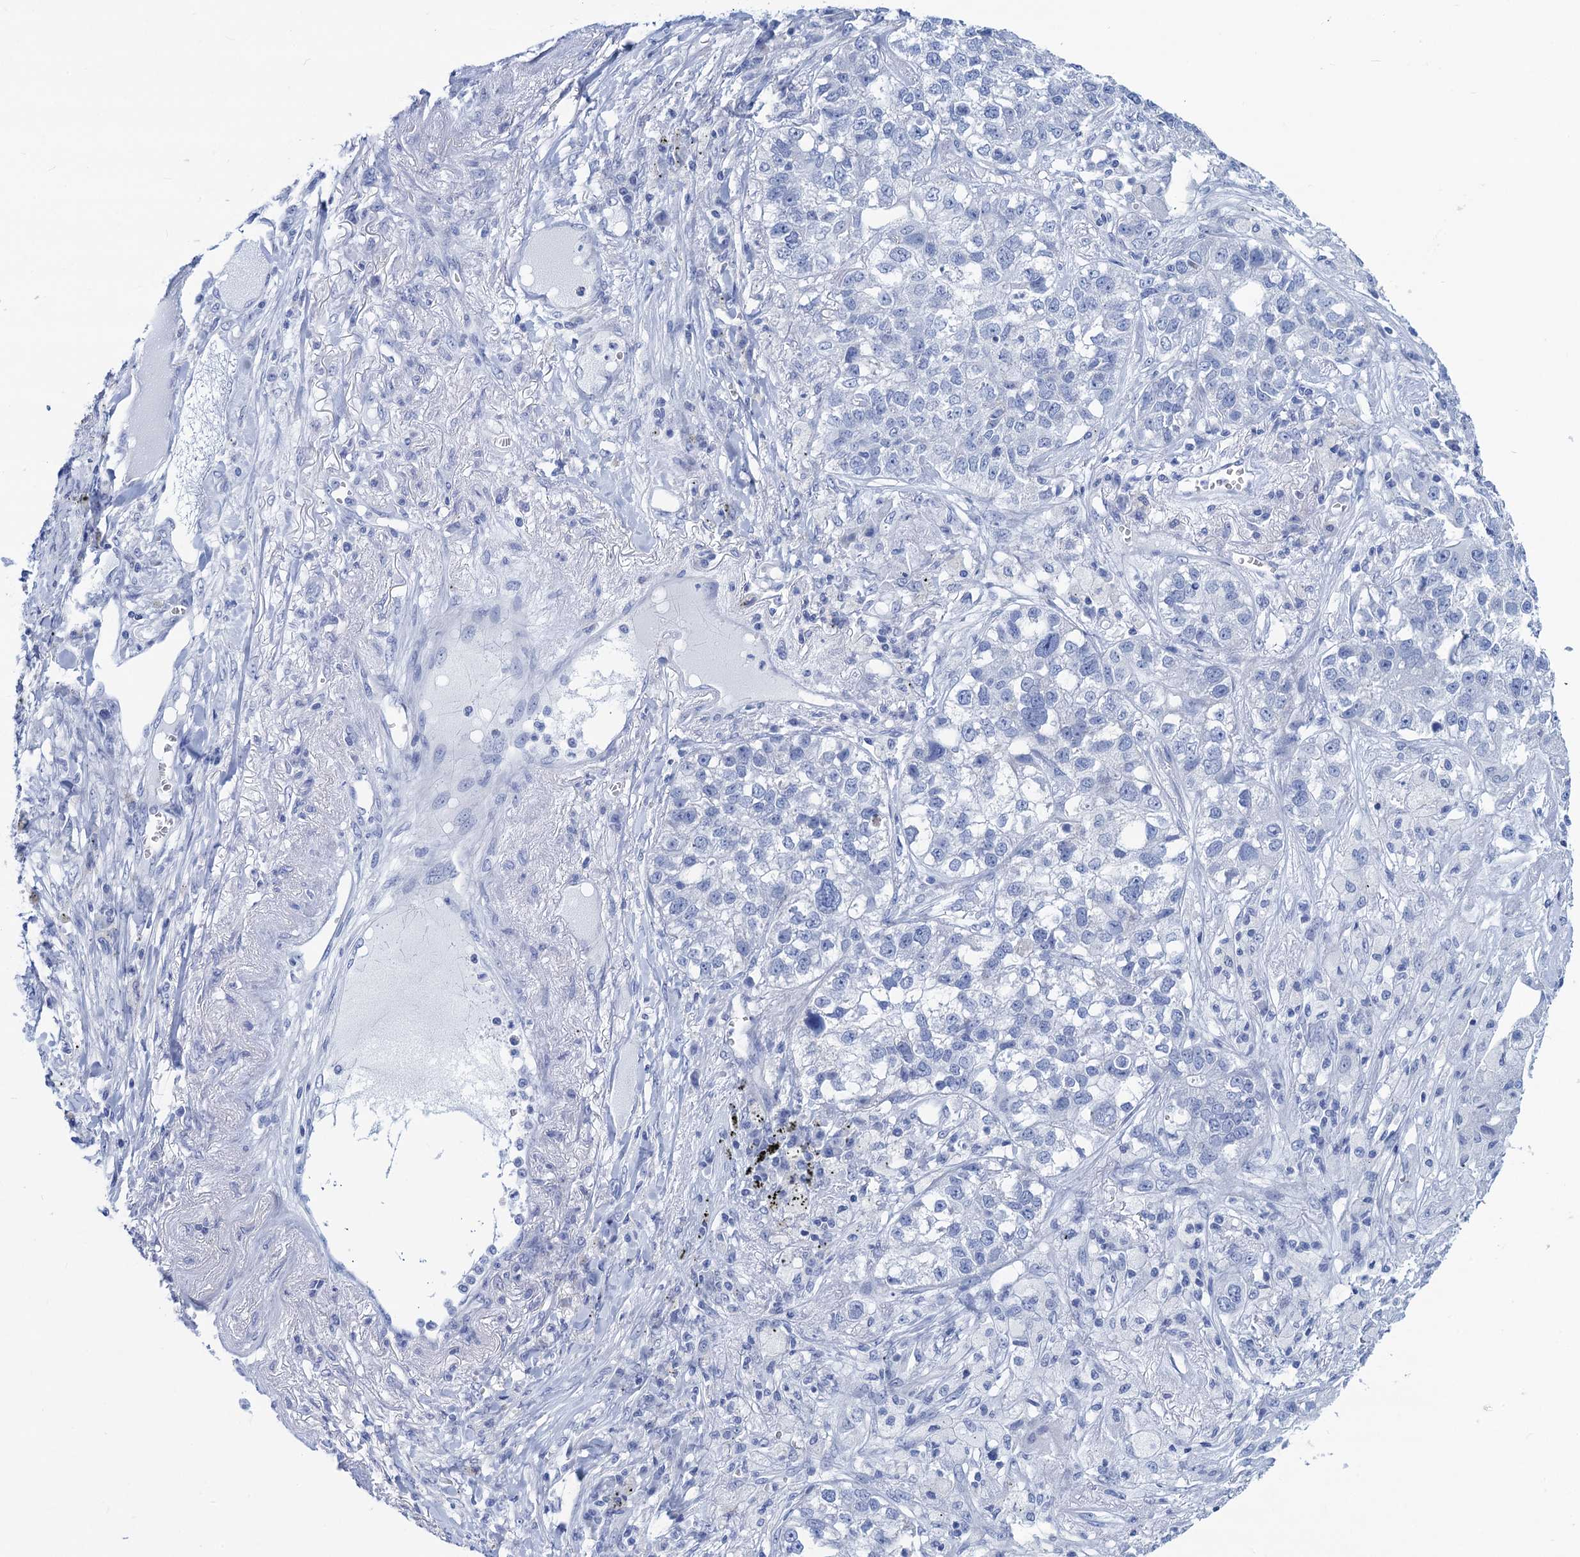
{"staining": {"intensity": "negative", "quantity": "none", "location": "none"}, "tissue": "lung cancer", "cell_type": "Tumor cells", "image_type": "cancer", "snomed": [{"axis": "morphology", "description": "Adenocarcinoma, NOS"}, {"axis": "topography", "description": "Lung"}], "caption": "Histopathology image shows no significant protein expression in tumor cells of lung cancer (adenocarcinoma).", "gene": "CABYR", "patient": {"sex": "male", "age": 49}}